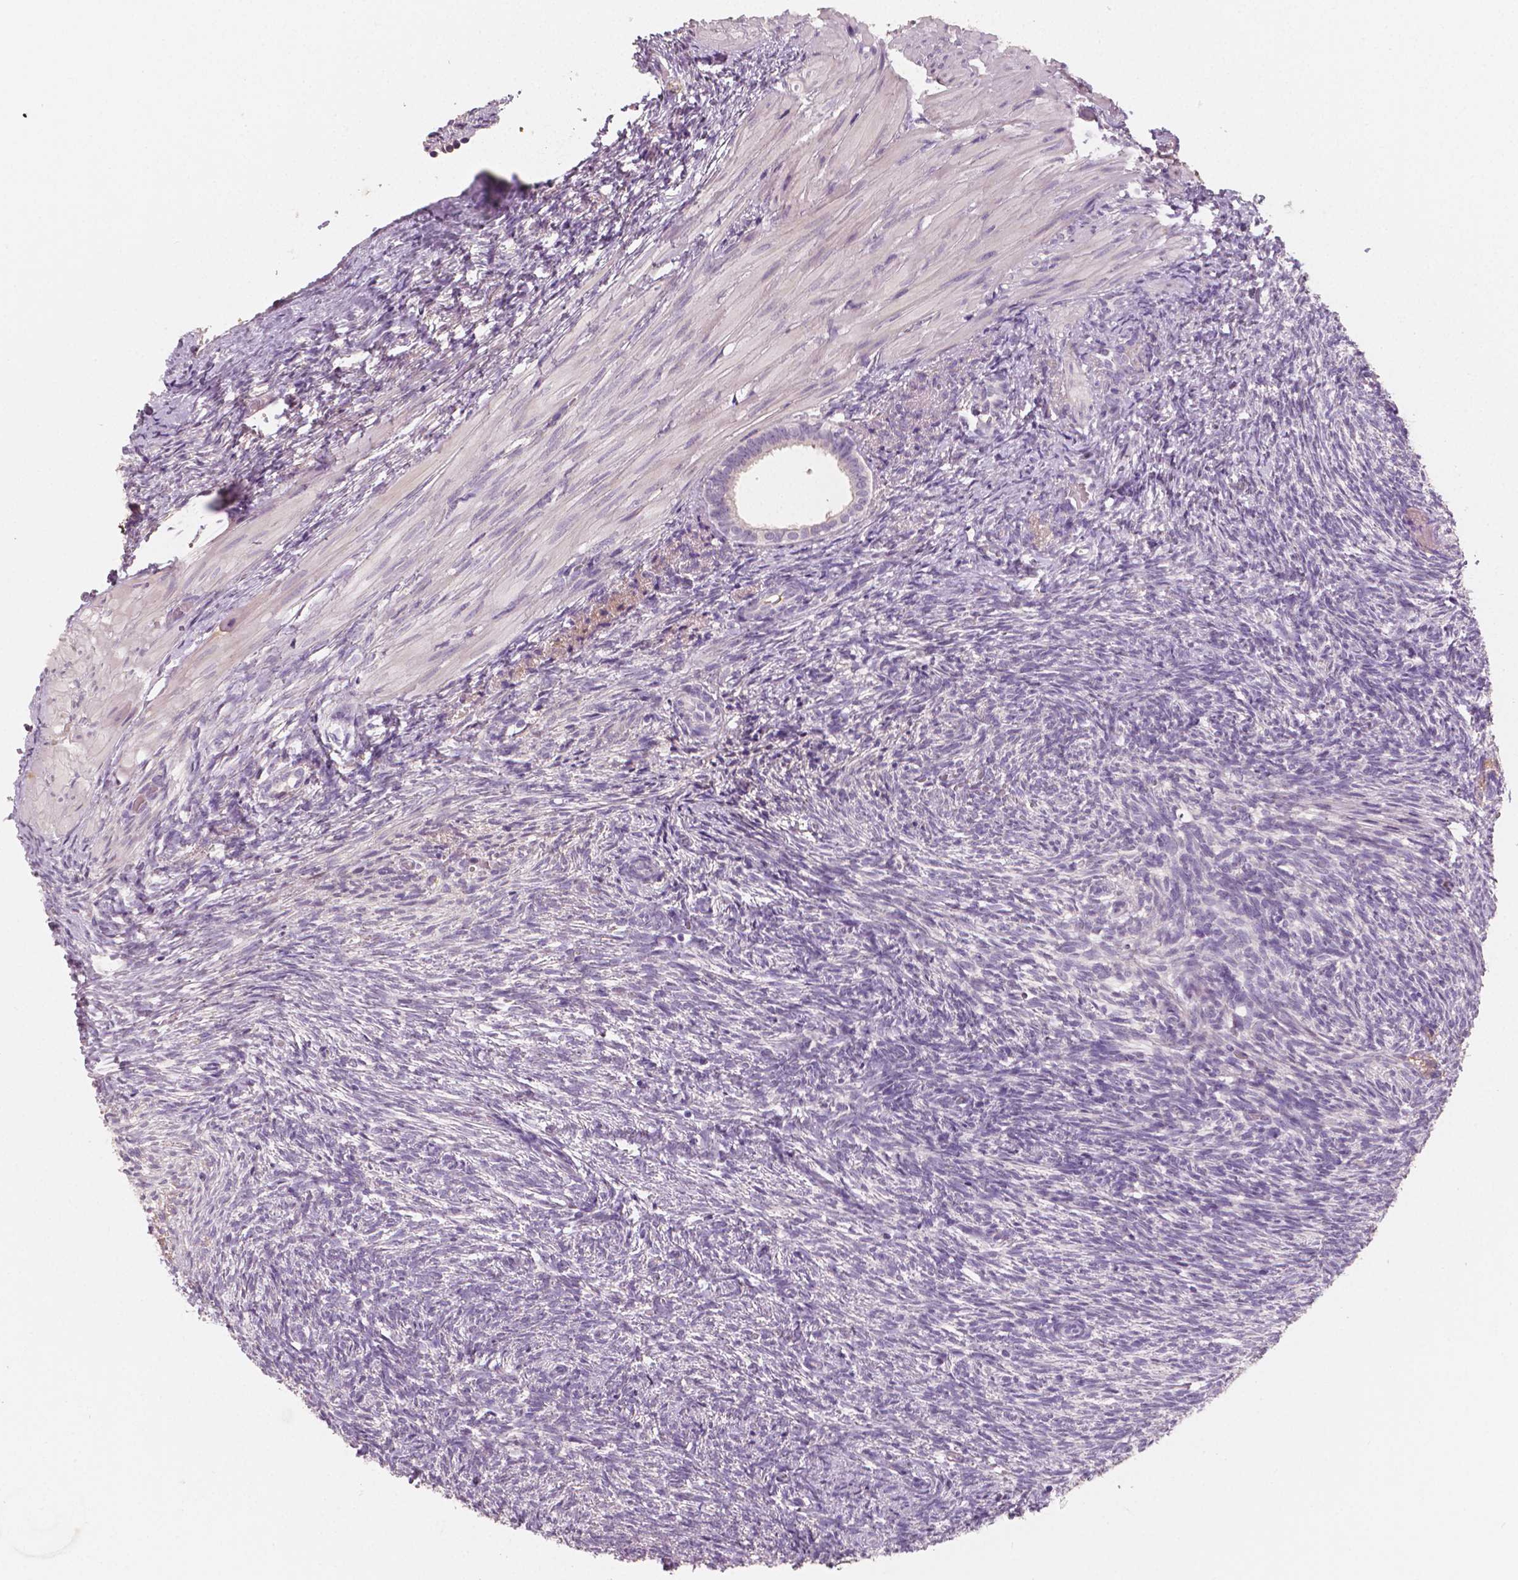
{"staining": {"intensity": "negative", "quantity": "none", "location": "none"}, "tissue": "ovary", "cell_type": "Follicle cells", "image_type": "normal", "snomed": [{"axis": "morphology", "description": "Normal tissue, NOS"}, {"axis": "topography", "description": "Ovary"}], "caption": "This is an immunohistochemistry (IHC) micrograph of unremarkable human ovary. There is no staining in follicle cells.", "gene": "APOA4", "patient": {"sex": "female", "age": 46}}